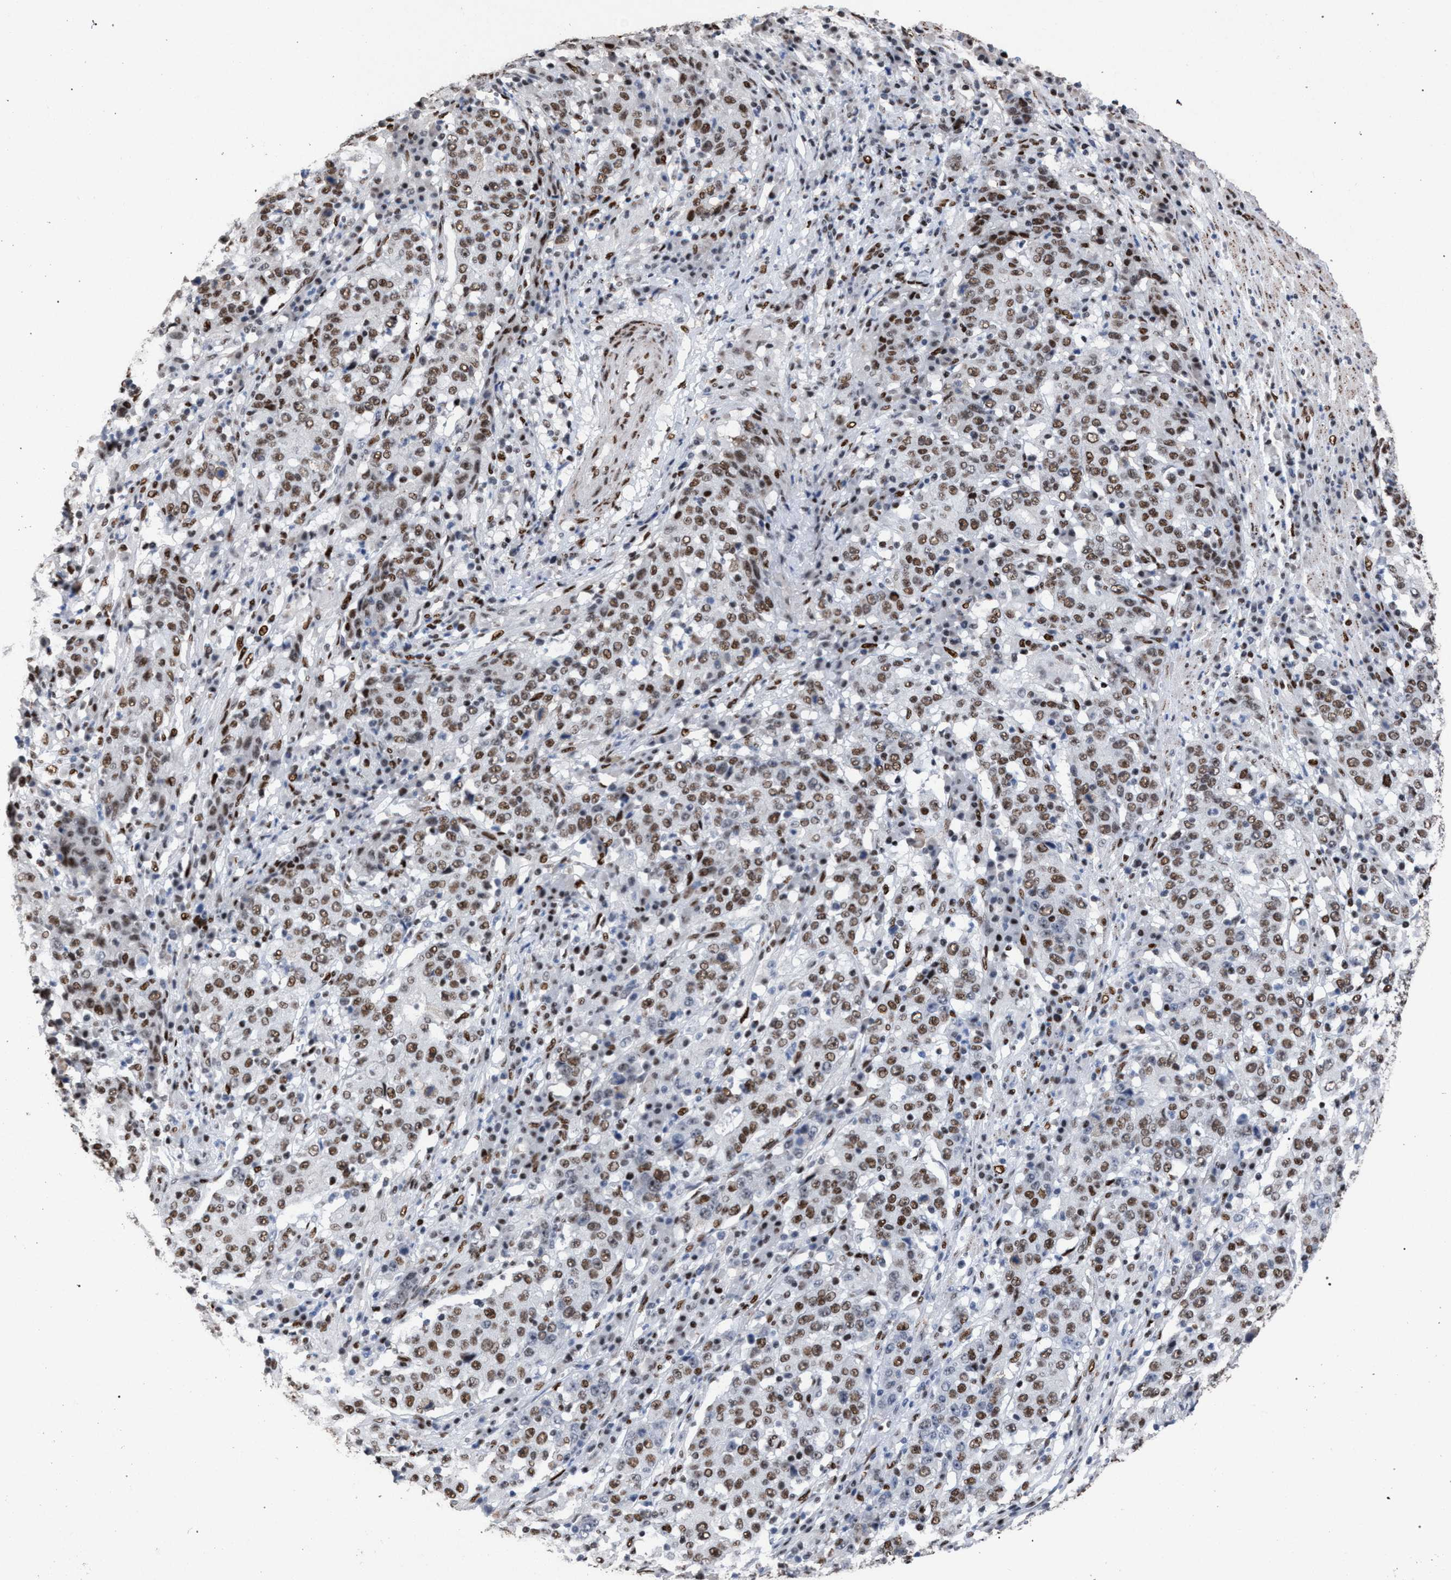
{"staining": {"intensity": "moderate", "quantity": ">75%", "location": "nuclear"}, "tissue": "stomach cancer", "cell_type": "Tumor cells", "image_type": "cancer", "snomed": [{"axis": "morphology", "description": "Adenocarcinoma, NOS"}, {"axis": "topography", "description": "Stomach"}], "caption": "Human stomach adenocarcinoma stained for a protein (brown) displays moderate nuclear positive positivity in about >75% of tumor cells.", "gene": "TP53BP1", "patient": {"sex": "male", "age": 59}}